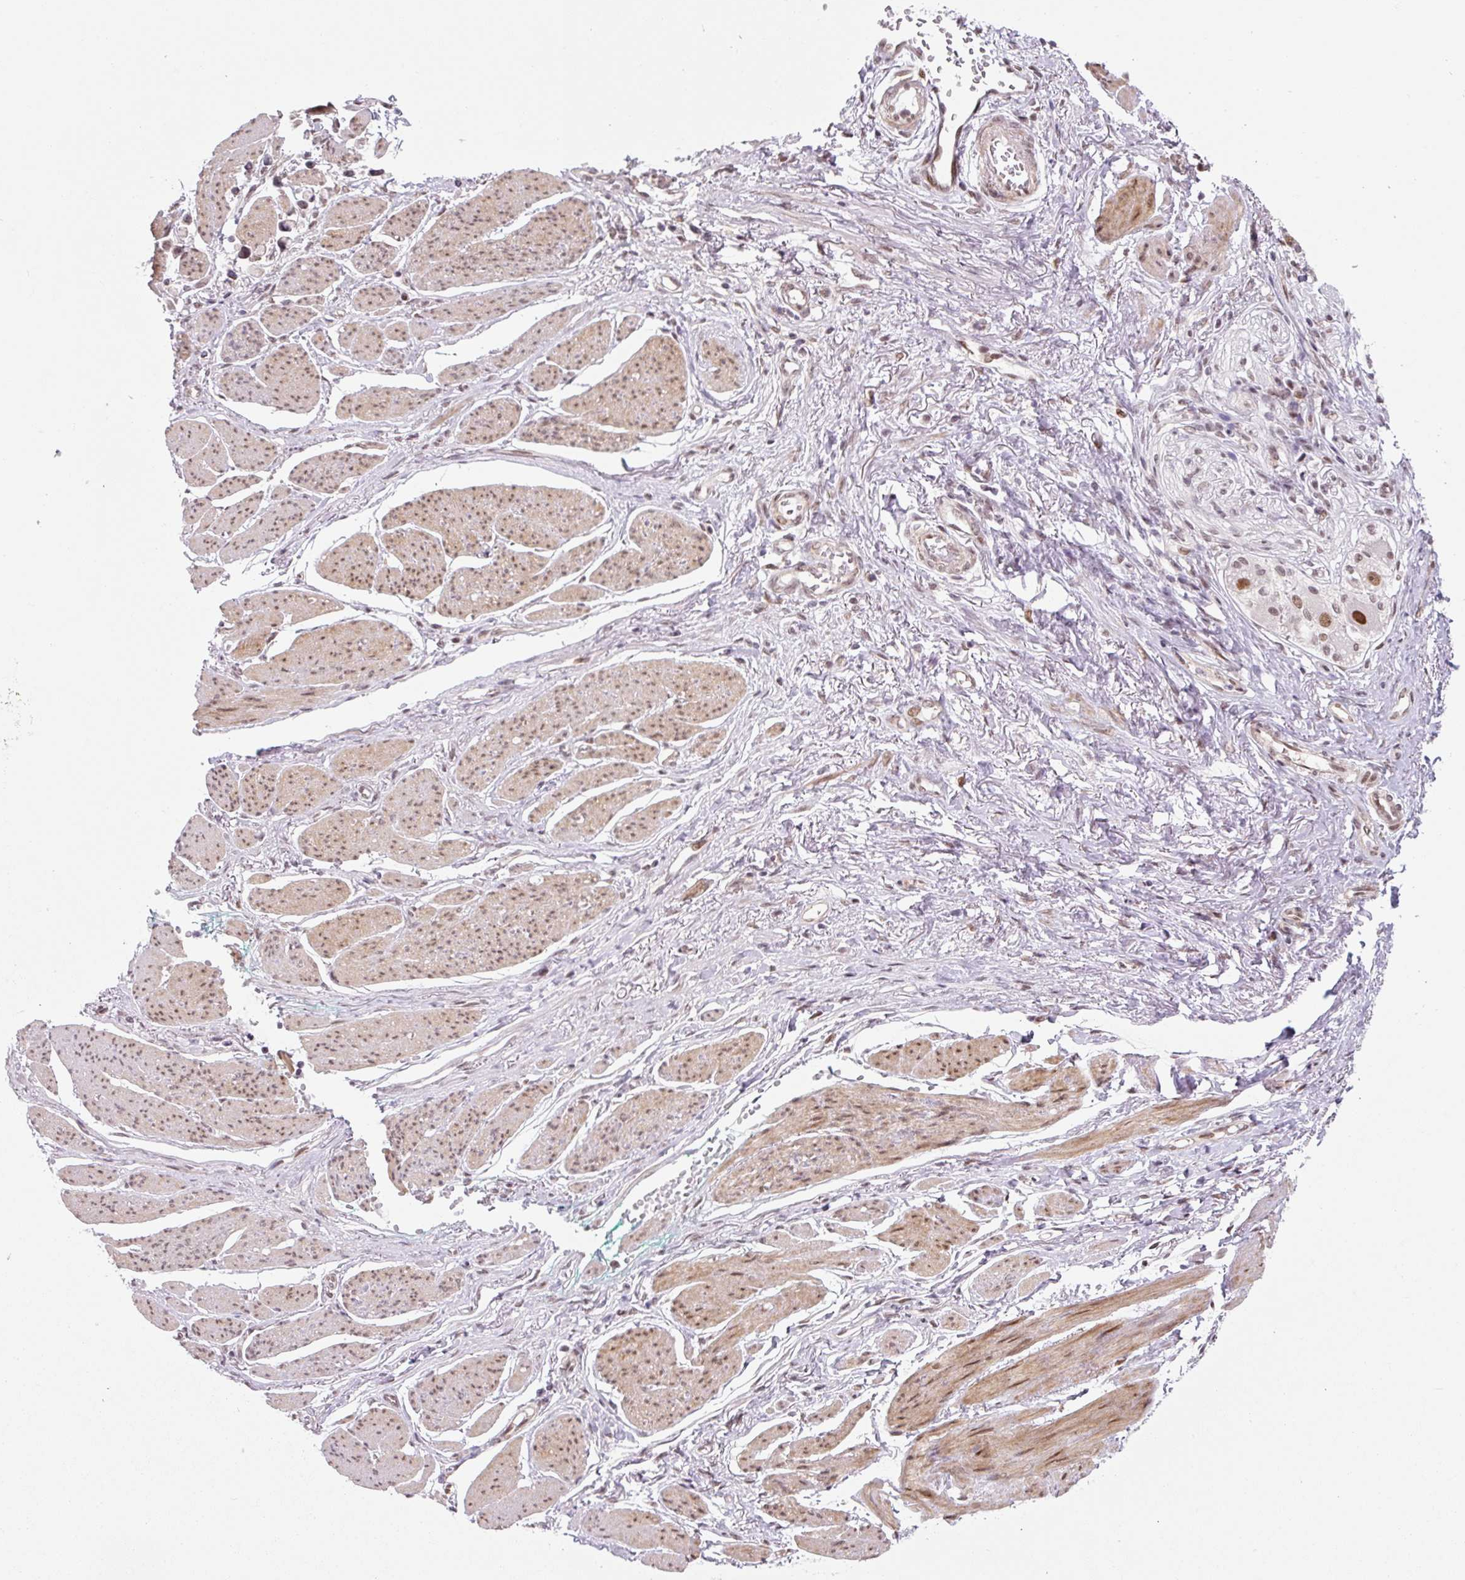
{"staining": {"intensity": "moderate", "quantity": "<25%", "location": "nuclear"}, "tissue": "stomach cancer", "cell_type": "Tumor cells", "image_type": "cancer", "snomed": [{"axis": "morphology", "description": "Adenocarcinoma, NOS"}, {"axis": "topography", "description": "Stomach"}], "caption": "Protein expression analysis of human stomach cancer reveals moderate nuclear expression in about <25% of tumor cells. (Brightfield microscopy of DAB IHC at high magnification).", "gene": "TCFL5", "patient": {"sex": "female", "age": 81}}